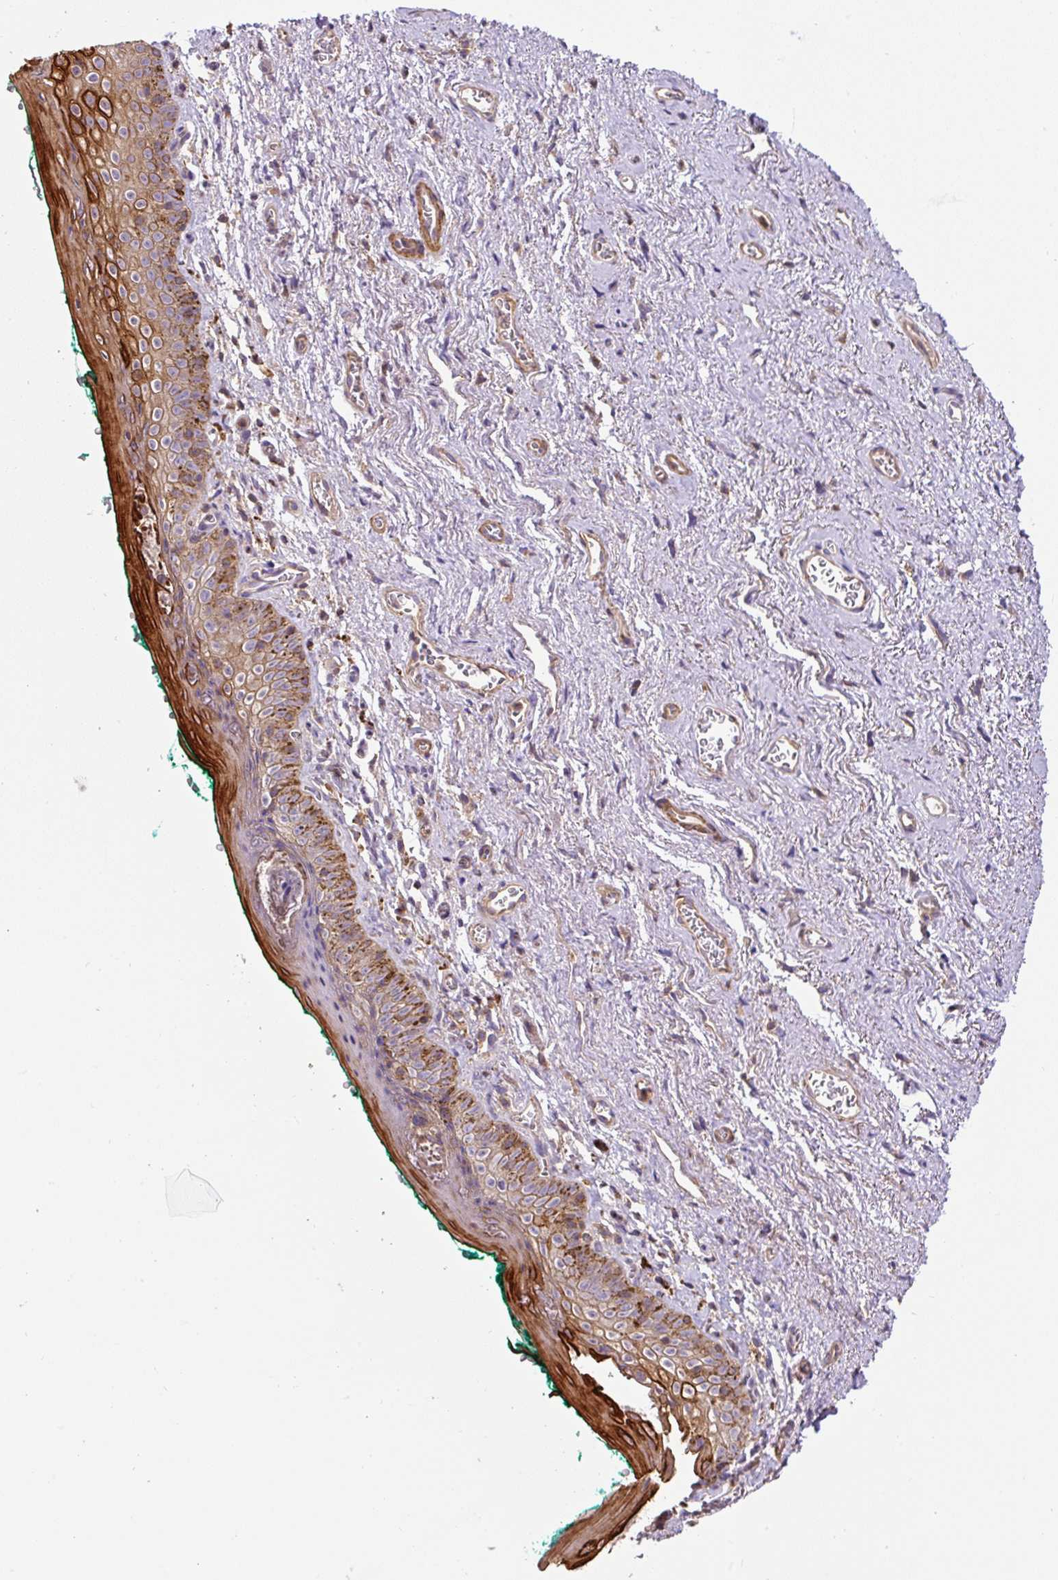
{"staining": {"intensity": "moderate", "quantity": ">75%", "location": "cytoplasmic/membranous"}, "tissue": "vagina", "cell_type": "Squamous epithelial cells", "image_type": "normal", "snomed": [{"axis": "morphology", "description": "Normal tissue, NOS"}, {"axis": "topography", "description": "Vulva"}, {"axis": "topography", "description": "Vagina"}, {"axis": "topography", "description": "Peripheral nerve tissue"}], "caption": "This histopathology image demonstrates normal vagina stained with immunohistochemistry to label a protein in brown. The cytoplasmic/membranous of squamous epithelial cells show moderate positivity for the protein. Nuclei are counter-stained blue.", "gene": "CCDC28A", "patient": {"sex": "female", "age": 66}}